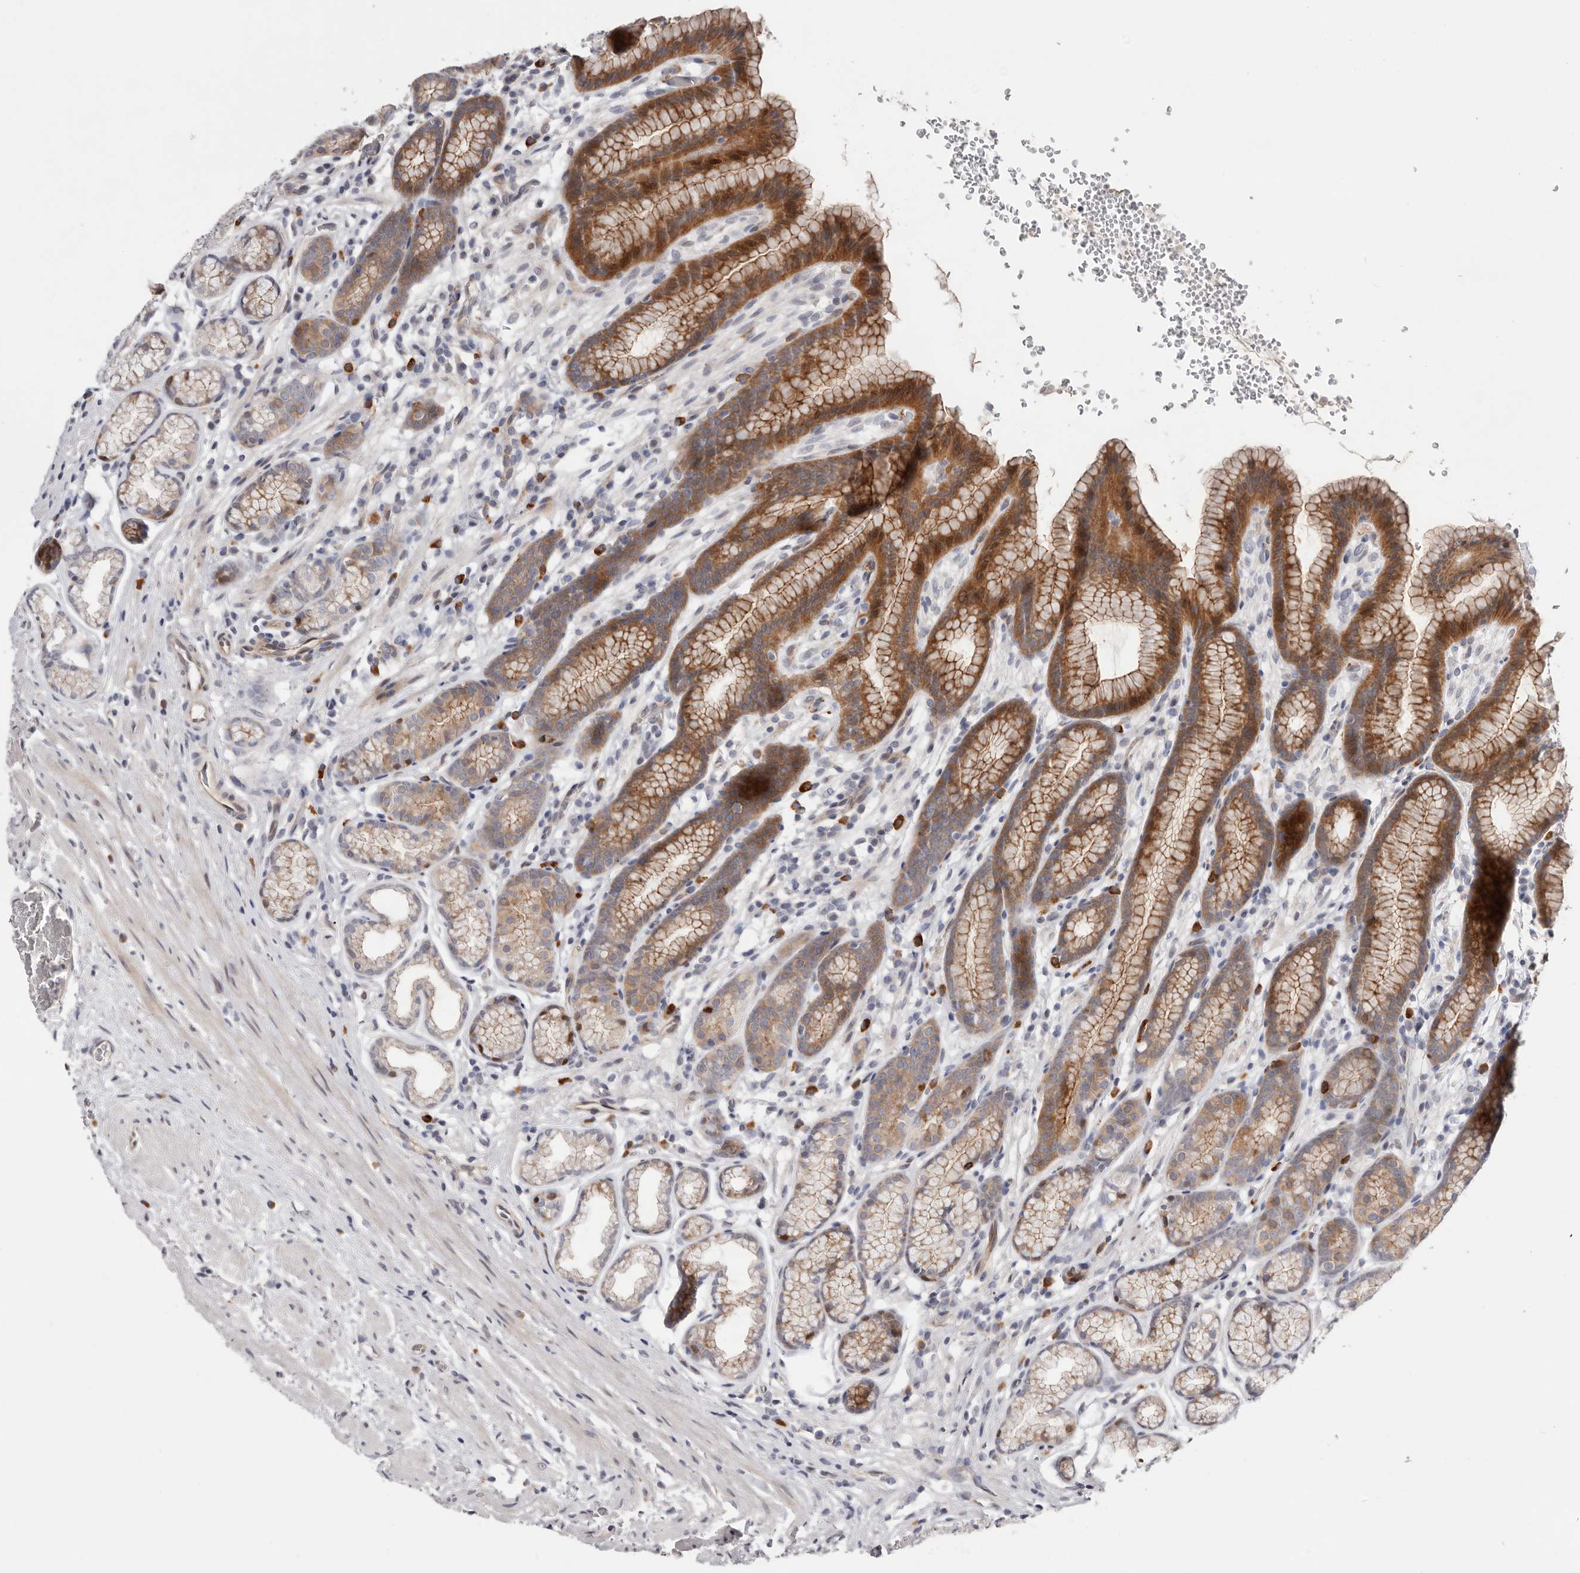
{"staining": {"intensity": "moderate", "quantity": "25%-75%", "location": "cytoplasmic/membranous"}, "tissue": "stomach", "cell_type": "Glandular cells", "image_type": "normal", "snomed": [{"axis": "morphology", "description": "Normal tissue, NOS"}, {"axis": "topography", "description": "Stomach"}], "caption": "DAB (3,3'-diaminobenzidine) immunohistochemical staining of benign stomach exhibits moderate cytoplasmic/membranous protein expression in approximately 25%-75% of glandular cells. (DAB (3,3'-diaminobenzidine) IHC with brightfield microscopy, high magnification).", "gene": "USH1C", "patient": {"sex": "male", "age": 42}}